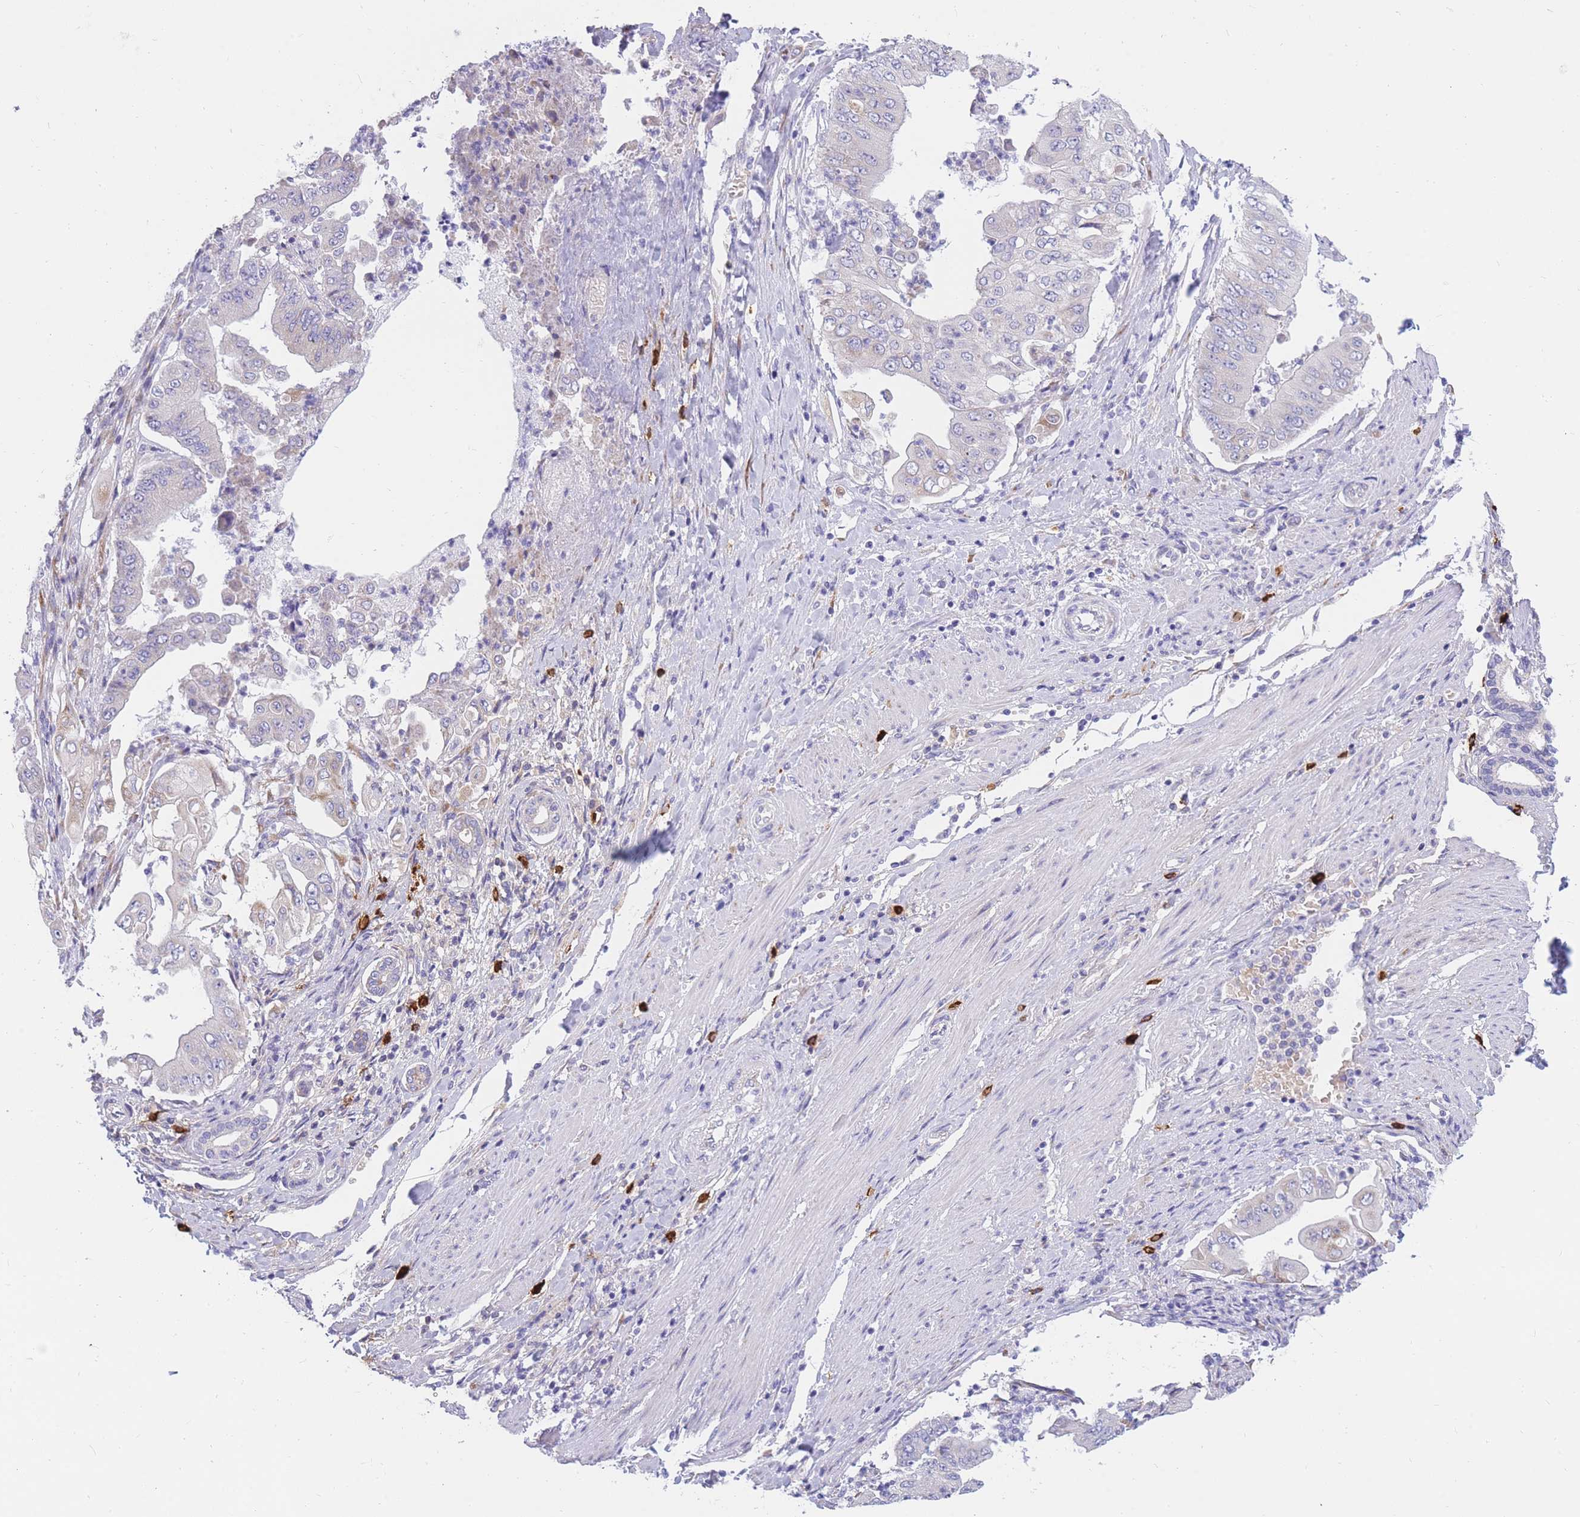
{"staining": {"intensity": "negative", "quantity": "none", "location": "none"}, "tissue": "pancreatic cancer", "cell_type": "Tumor cells", "image_type": "cancer", "snomed": [{"axis": "morphology", "description": "Adenocarcinoma, NOS"}, {"axis": "topography", "description": "Pancreas"}], "caption": "The histopathology image displays no staining of tumor cells in pancreatic cancer.", "gene": "TPSD1", "patient": {"sex": "female", "age": 77}}